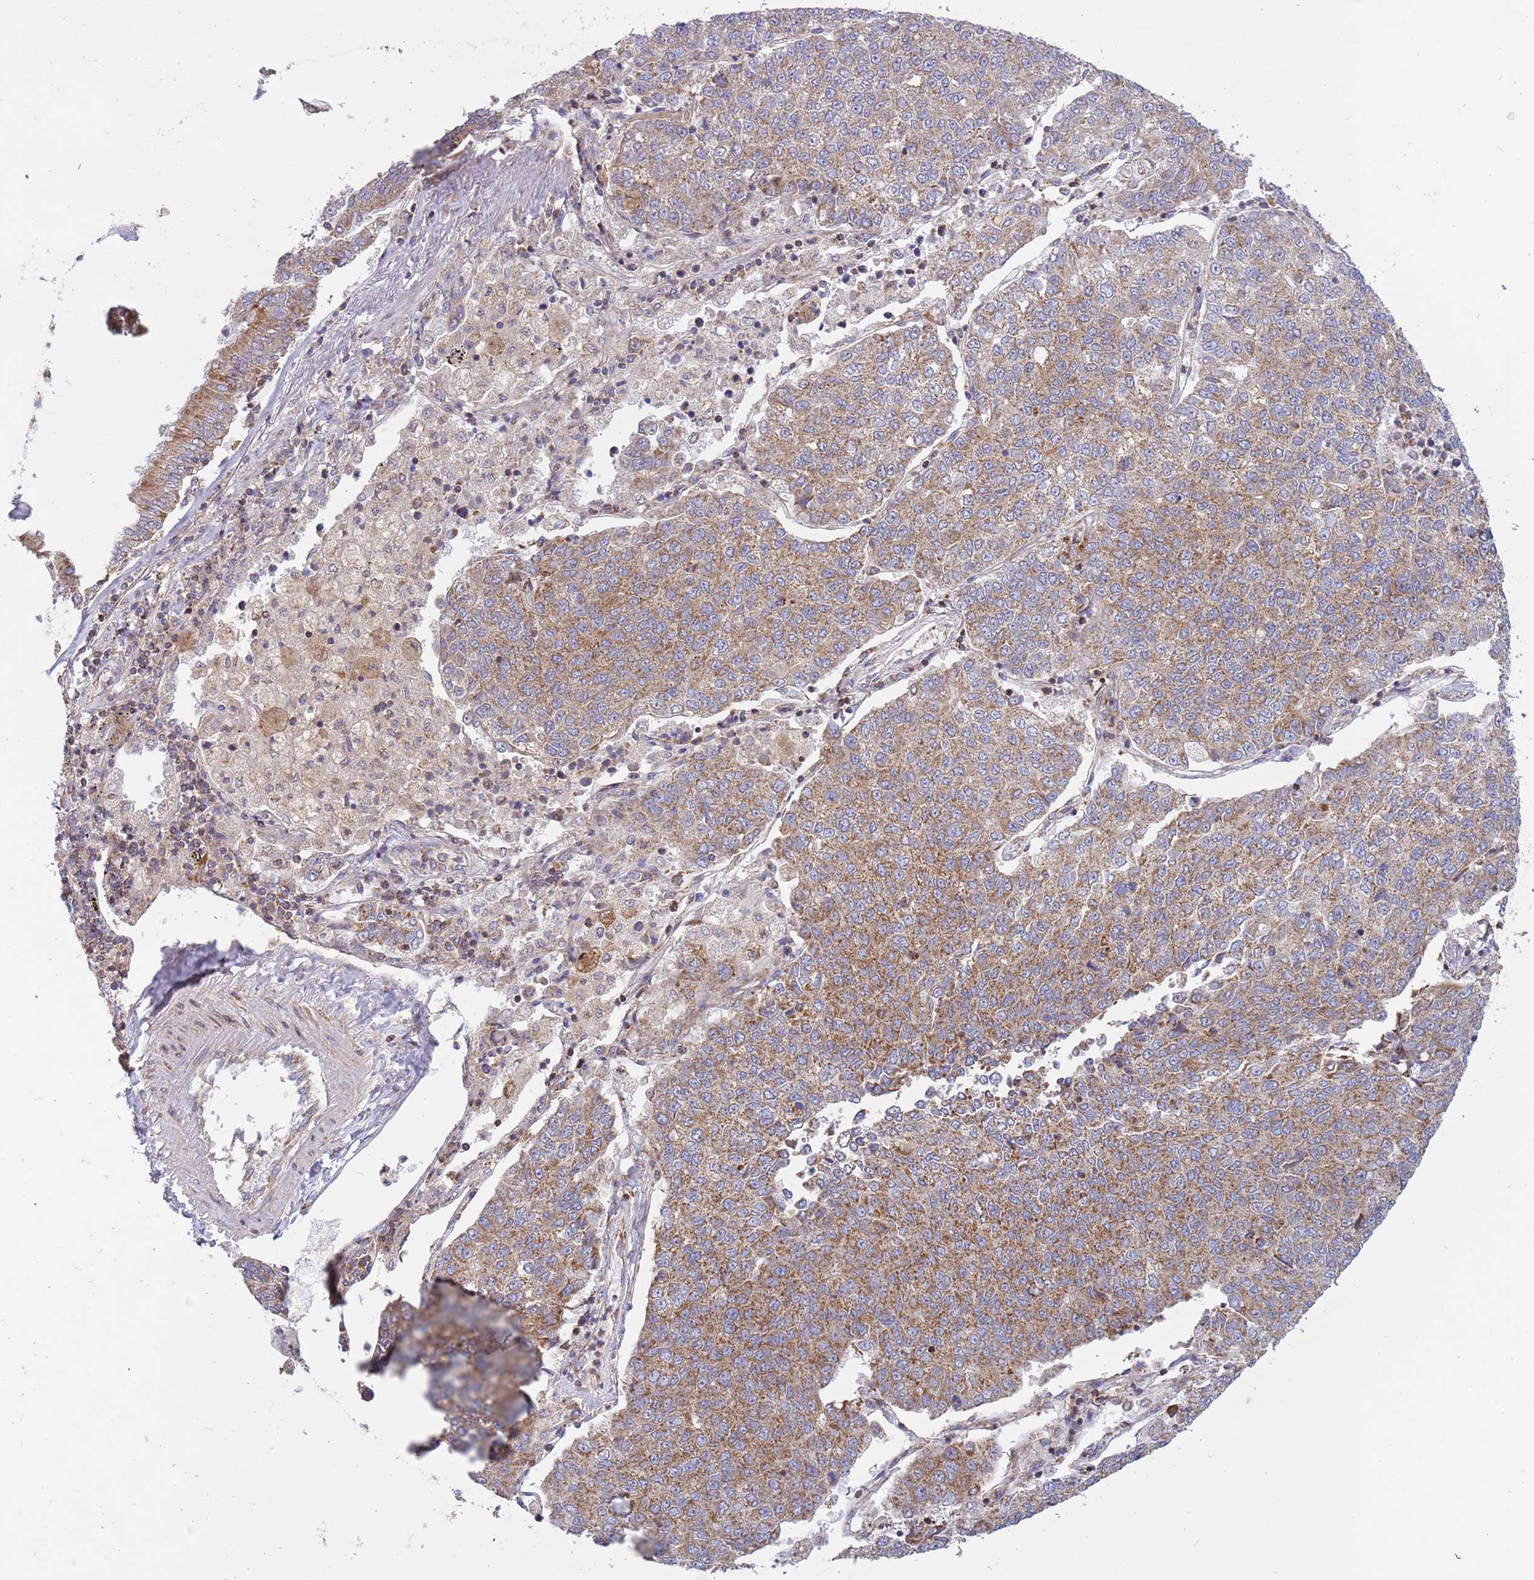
{"staining": {"intensity": "moderate", "quantity": ">75%", "location": "cytoplasmic/membranous"}, "tissue": "lung cancer", "cell_type": "Tumor cells", "image_type": "cancer", "snomed": [{"axis": "morphology", "description": "Squamous cell carcinoma, NOS"}, {"axis": "topography", "description": "Lung"}], "caption": "Brown immunohistochemical staining in human lung cancer displays moderate cytoplasmic/membranous positivity in approximately >75% of tumor cells.", "gene": "IRS4", "patient": {"sex": "female", "age": 70}}